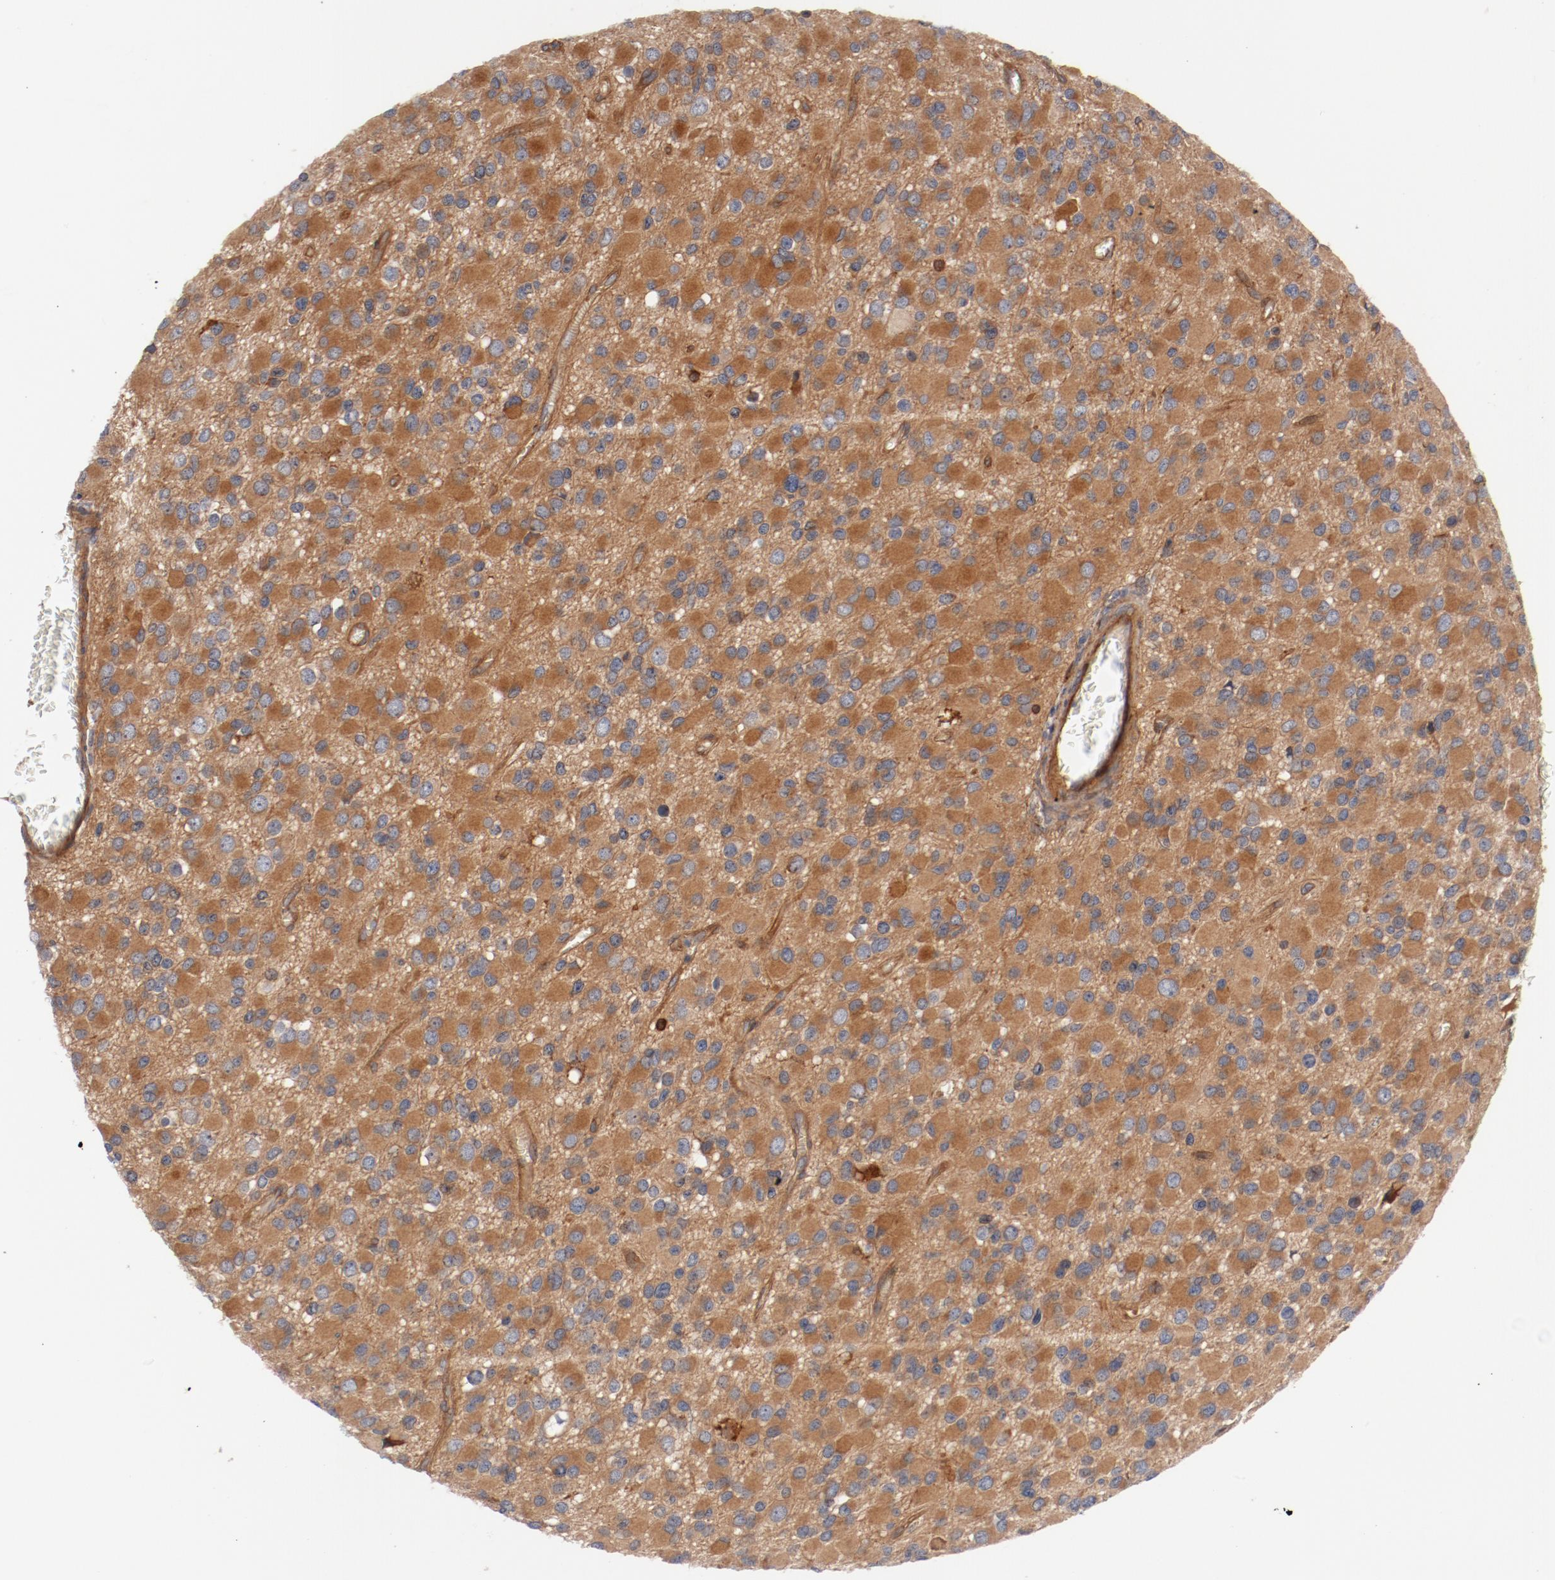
{"staining": {"intensity": "moderate", "quantity": ">75%", "location": "cytoplasmic/membranous"}, "tissue": "glioma", "cell_type": "Tumor cells", "image_type": "cancer", "snomed": [{"axis": "morphology", "description": "Glioma, malignant, Low grade"}, {"axis": "topography", "description": "Brain"}], "caption": "Malignant glioma (low-grade) tissue exhibits moderate cytoplasmic/membranous positivity in approximately >75% of tumor cells, visualized by immunohistochemistry. (brown staining indicates protein expression, while blue staining denotes nuclei).", "gene": "PITPNM2", "patient": {"sex": "male", "age": 42}}